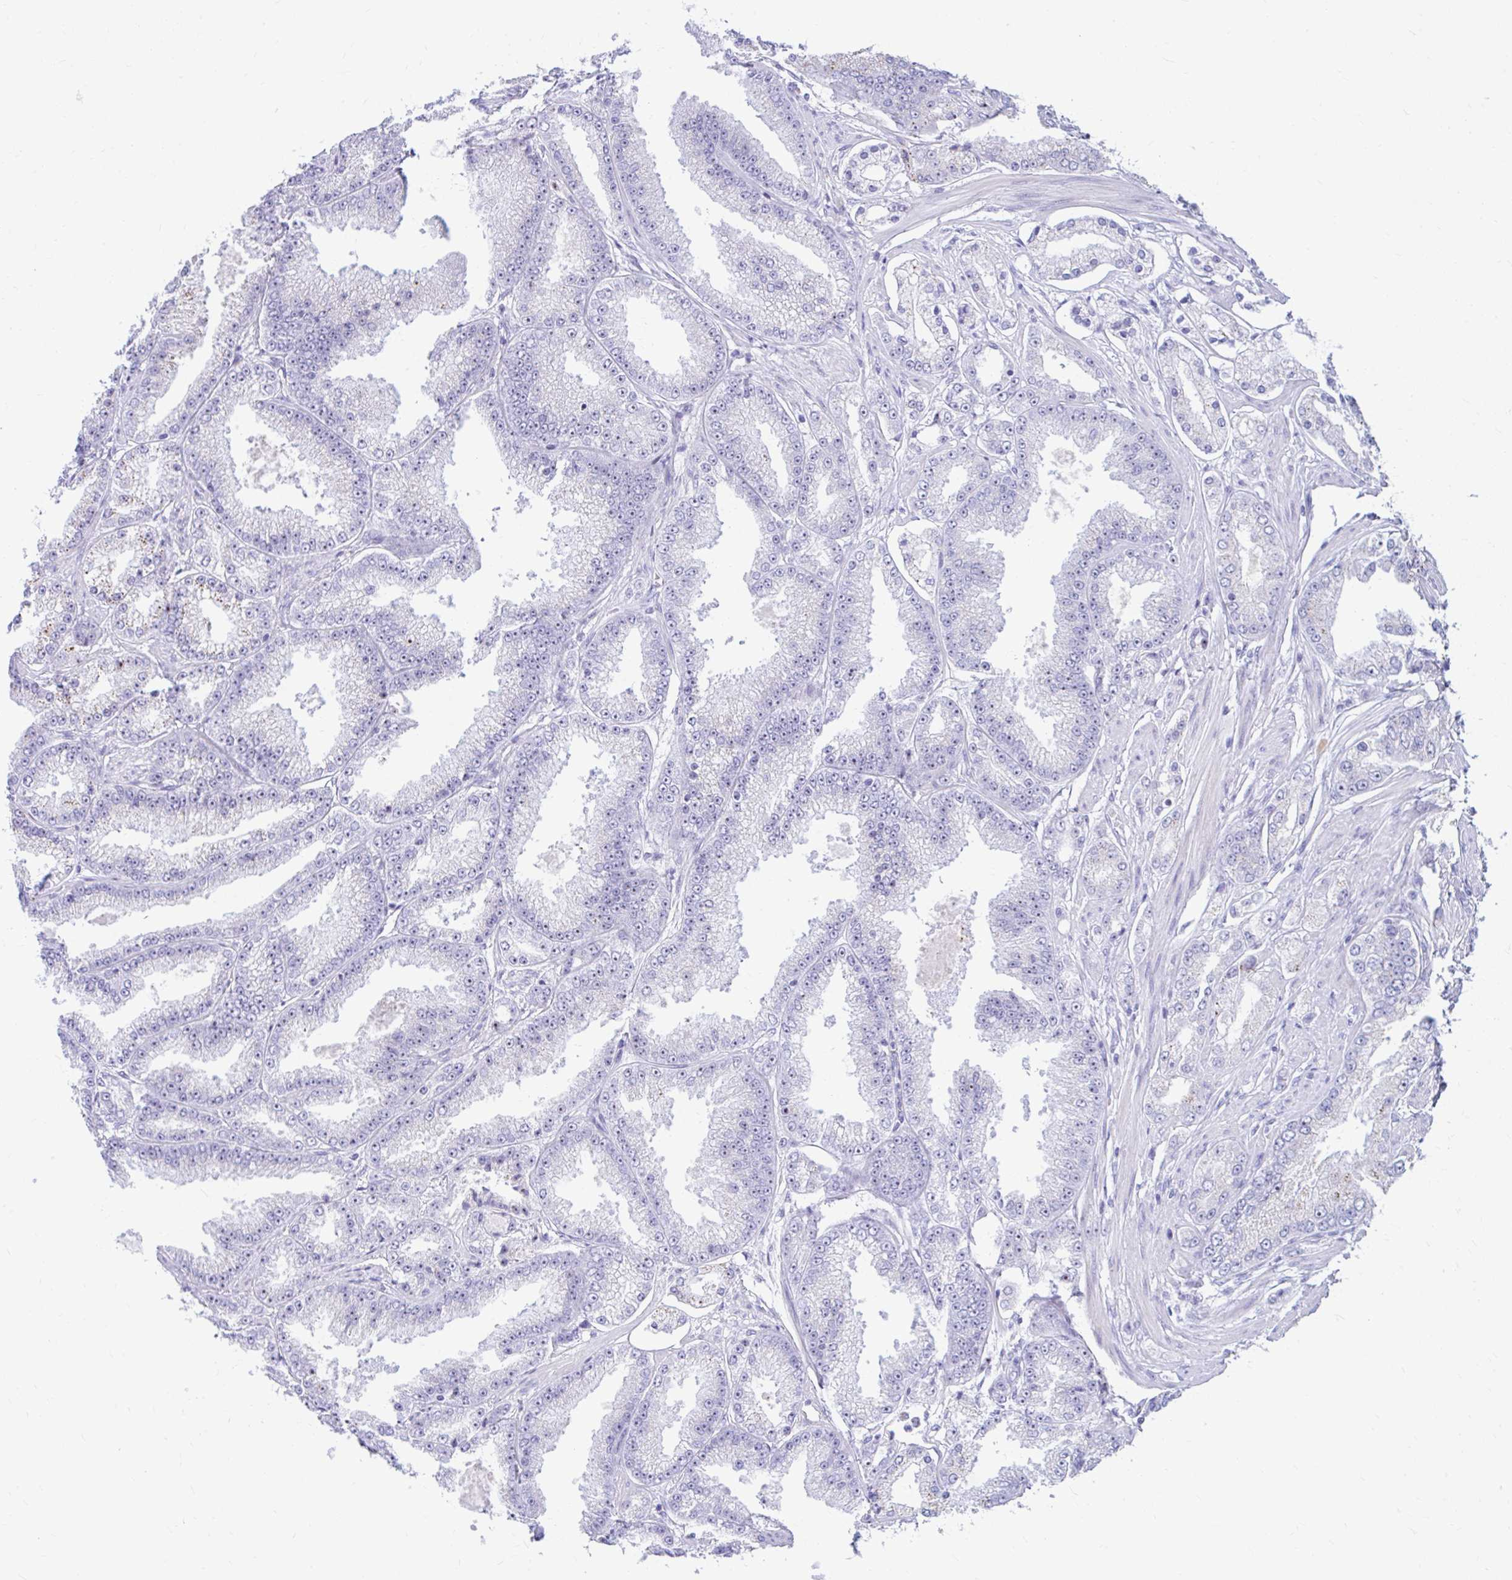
{"staining": {"intensity": "weak", "quantity": "25%-75%", "location": "nuclear"}, "tissue": "prostate cancer", "cell_type": "Tumor cells", "image_type": "cancer", "snomed": [{"axis": "morphology", "description": "Adenocarcinoma, High grade"}, {"axis": "topography", "description": "Prostate"}], "caption": "Tumor cells reveal low levels of weak nuclear expression in about 25%-75% of cells in prostate cancer. The protein is stained brown, and the nuclei are stained in blue (DAB (3,3'-diaminobenzidine) IHC with brightfield microscopy, high magnification).", "gene": "FTSJ3", "patient": {"sex": "male", "age": 68}}